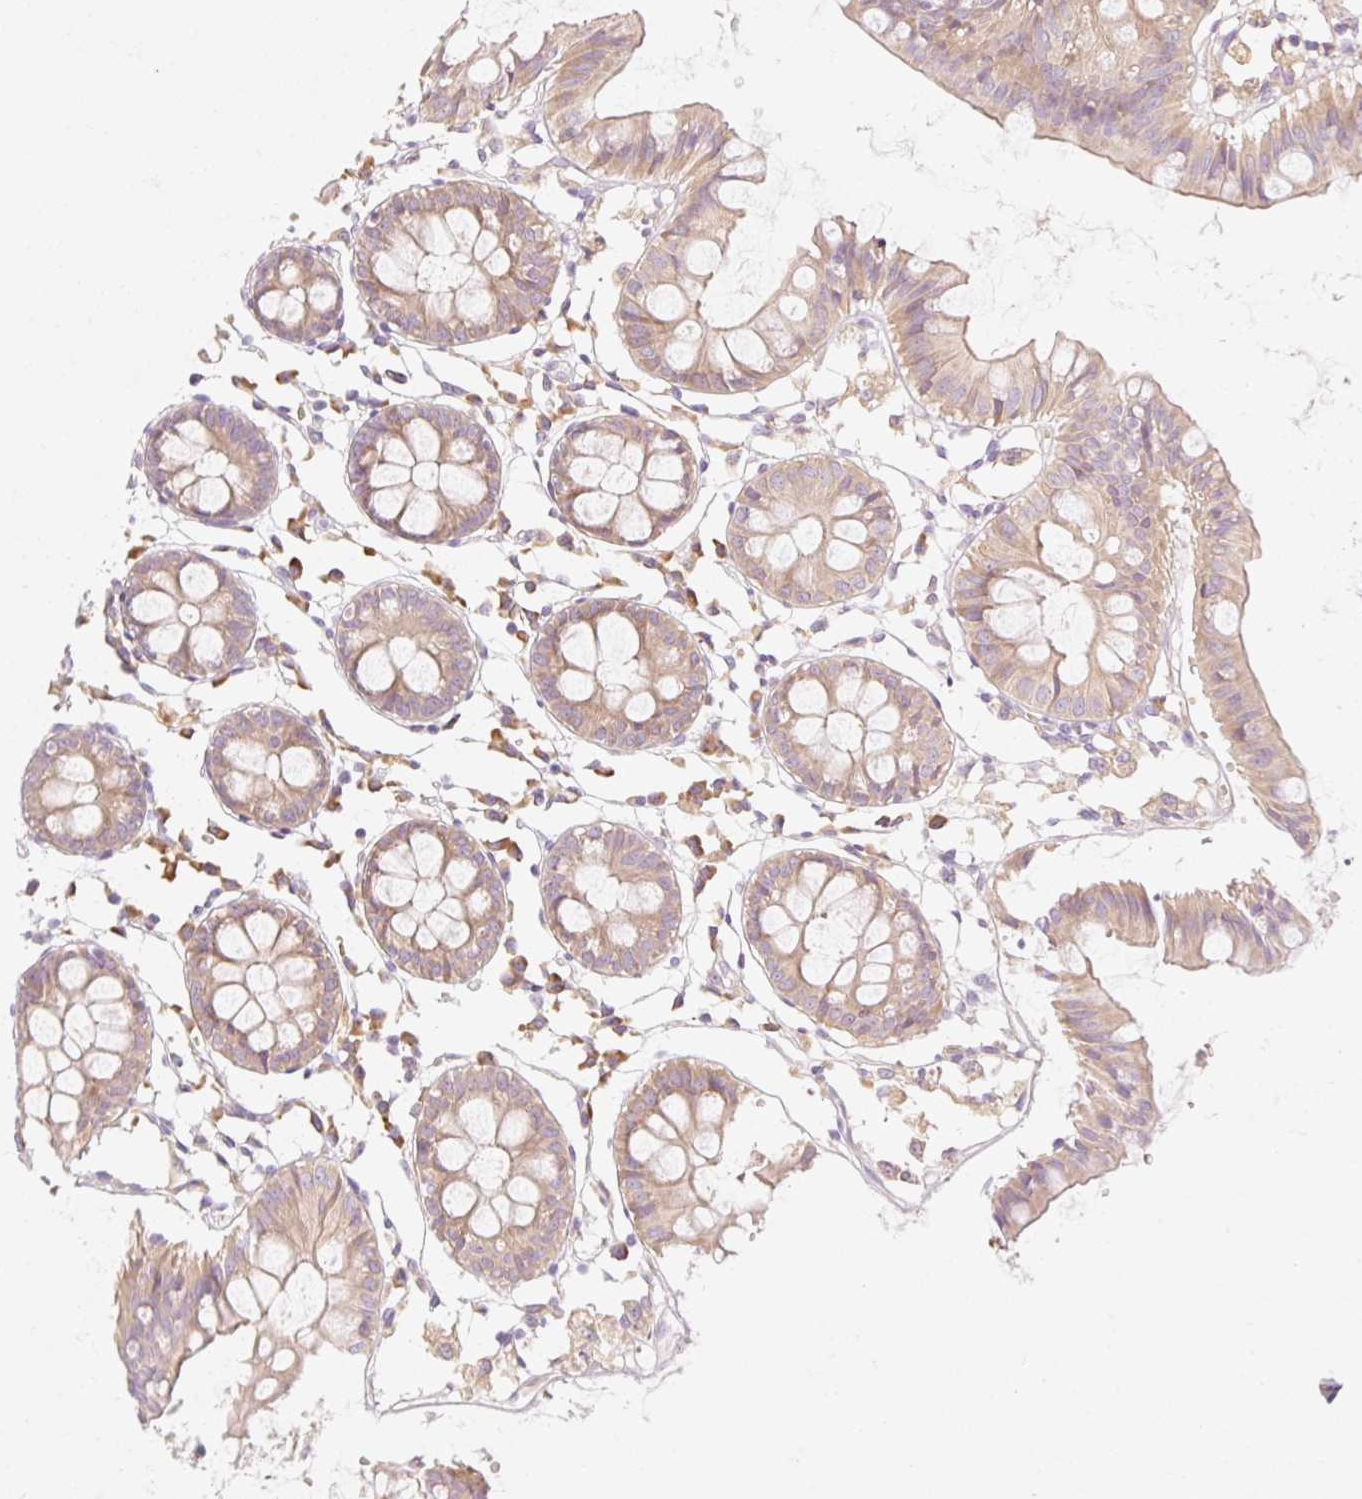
{"staining": {"intensity": "negative", "quantity": "none", "location": "none"}, "tissue": "colon", "cell_type": "Endothelial cells", "image_type": "normal", "snomed": [{"axis": "morphology", "description": "Normal tissue, NOS"}, {"axis": "topography", "description": "Colon"}], "caption": "Immunohistochemistry (IHC) image of normal colon: human colon stained with DAB shows no significant protein expression in endothelial cells.", "gene": "MYO1D", "patient": {"sex": "female", "age": 84}}